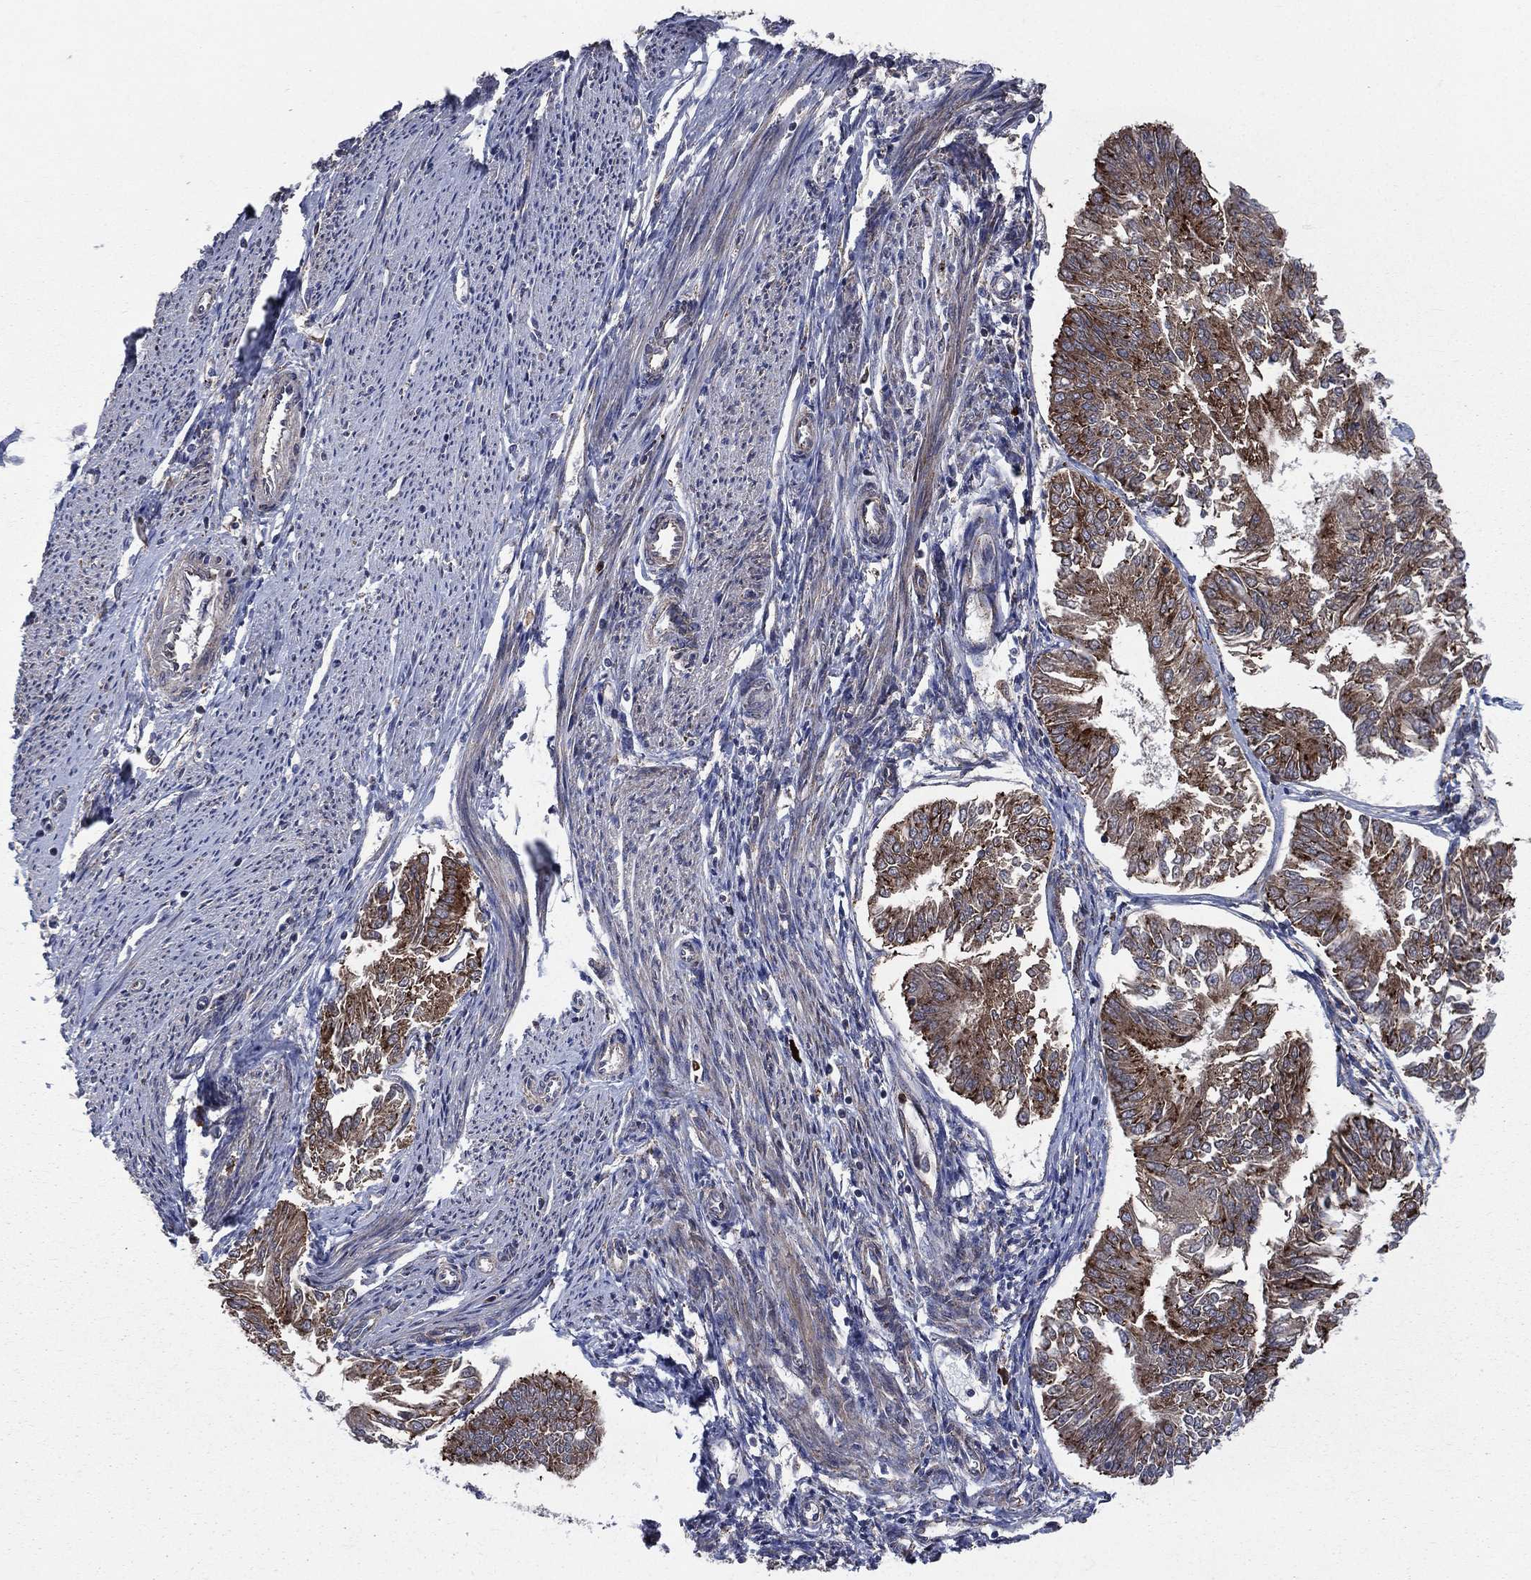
{"staining": {"intensity": "strong", "quantity": ">75%", "location": "cytoplasmic/membranous"}, "tissue": "endometrial cancer", "cell_type": "Tumor cells", "image_type": "cancer", "snomed": [{"axis": "morphology", "description": "Adenocarcinoma, NOS"}, {"axis": "topography", "description": "Endometrium"}], "caption": "Brown immunohistochemical staining in endometrial cancer demonstrates strong cytoplasmic/membranous positivity in approximately >75% of tumor cells.", "gene": "CCDC159", "patient": {"sex": "female", "age": 58}}